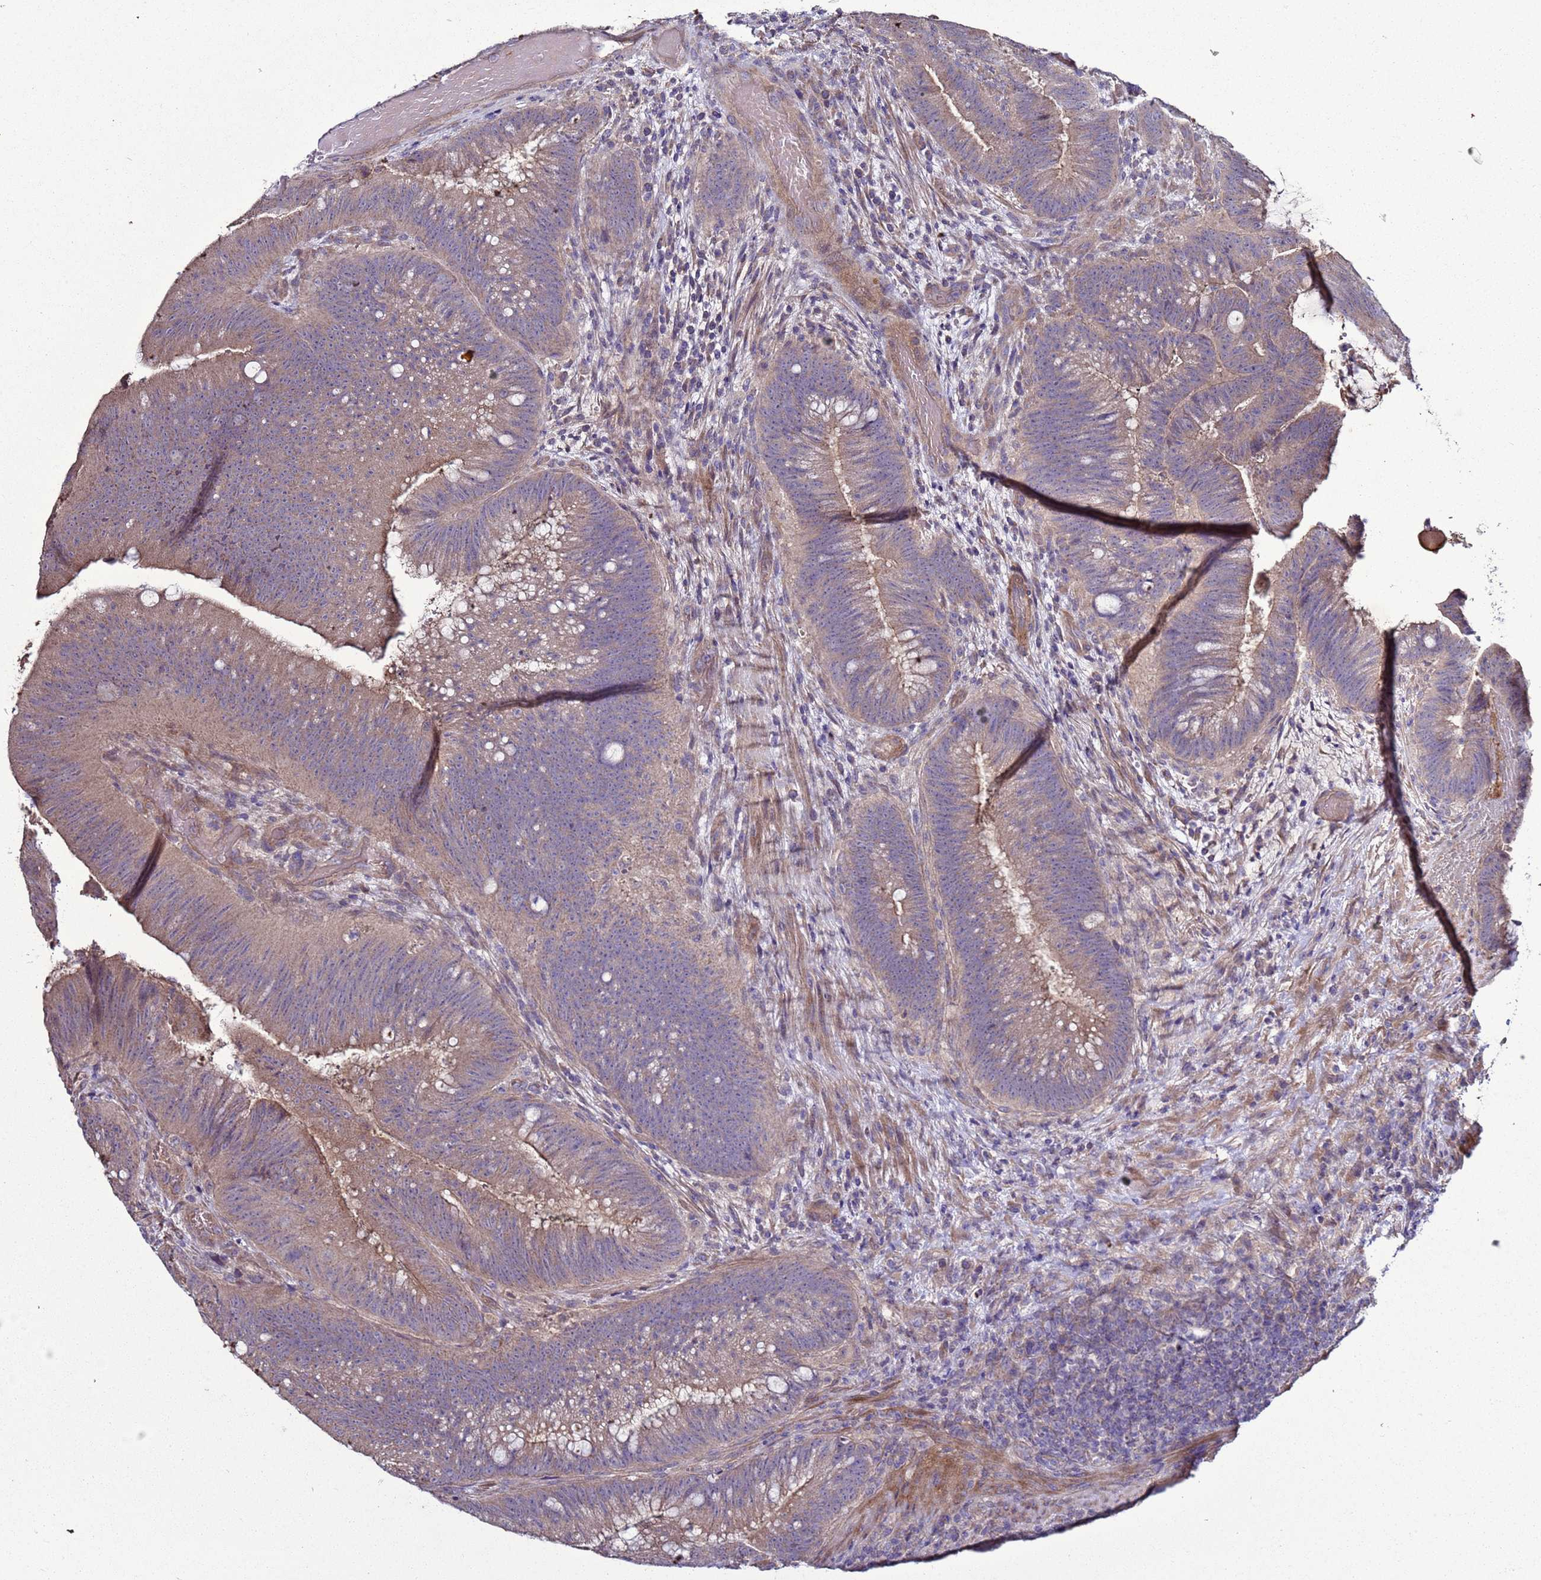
{"staining": {"intensity": "weak", "quantity": "<25%", "location": "cytoplasmic/membranous"}, "tissue": "colorectal cancer", "cell_type": "Tumor cells", "image_type": "cancer", "snomed": [{"axis": "morphology", "description": "Adenocarcinoma, NOS"}, {"axis": "topography", "description": "Colon"}], "caption": "A histopathology image of human colorectal adenocarcinoma is negative for staining in tumor cells. Brightfield microscopy of immunohistochemistry stained with DAB (brown) and hematoxylin (blue), captured at high magnification.", "gene": "RABL2B", "patient": {"sex": "female", "age": 43}}